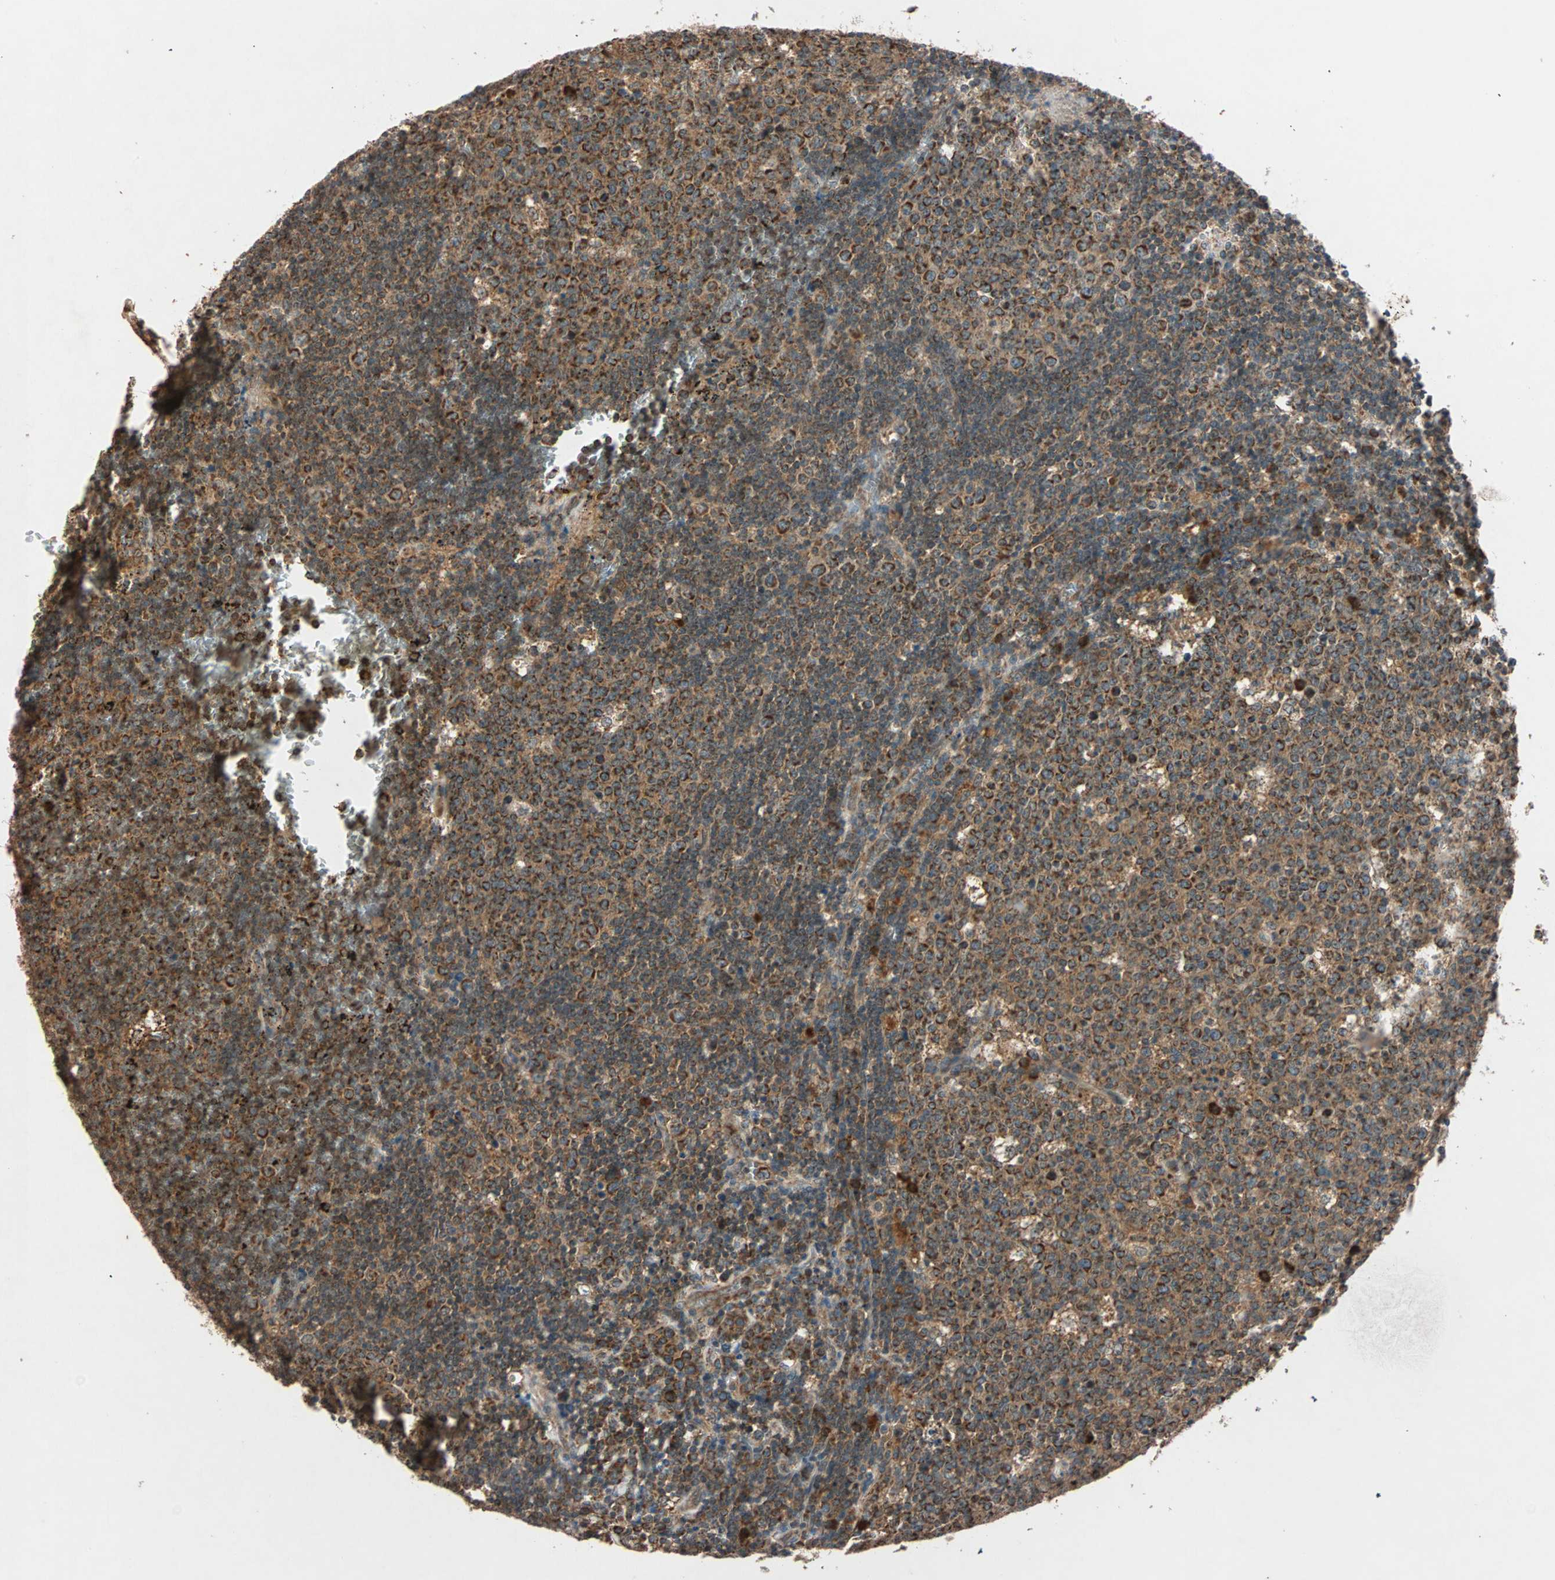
{"staining": {"intensity": "strong", "quantity": ">75%", "location": "cytoplasmic/membranous"}, "tissue": "lymph node", "cell_type": "Germinal center cells", "image_type": "normal", "snomed": [{"axis": "morphology", "description": "Normal tissue, NOS"}, {"axis": "topography", "description": "Lymph node"}, {"axis": "topography", "description": "Salivary gland"}], "caption": "A high-resolution micrograph shows immunohistochemistry (IHC) staining of unremarkable lymph node, which demonstrates strong cytoplasmic/membranous staining in about >75% of germinal center cells.", "gene": "MAPK1", "patient": {"sex": "male", "age": 8}}